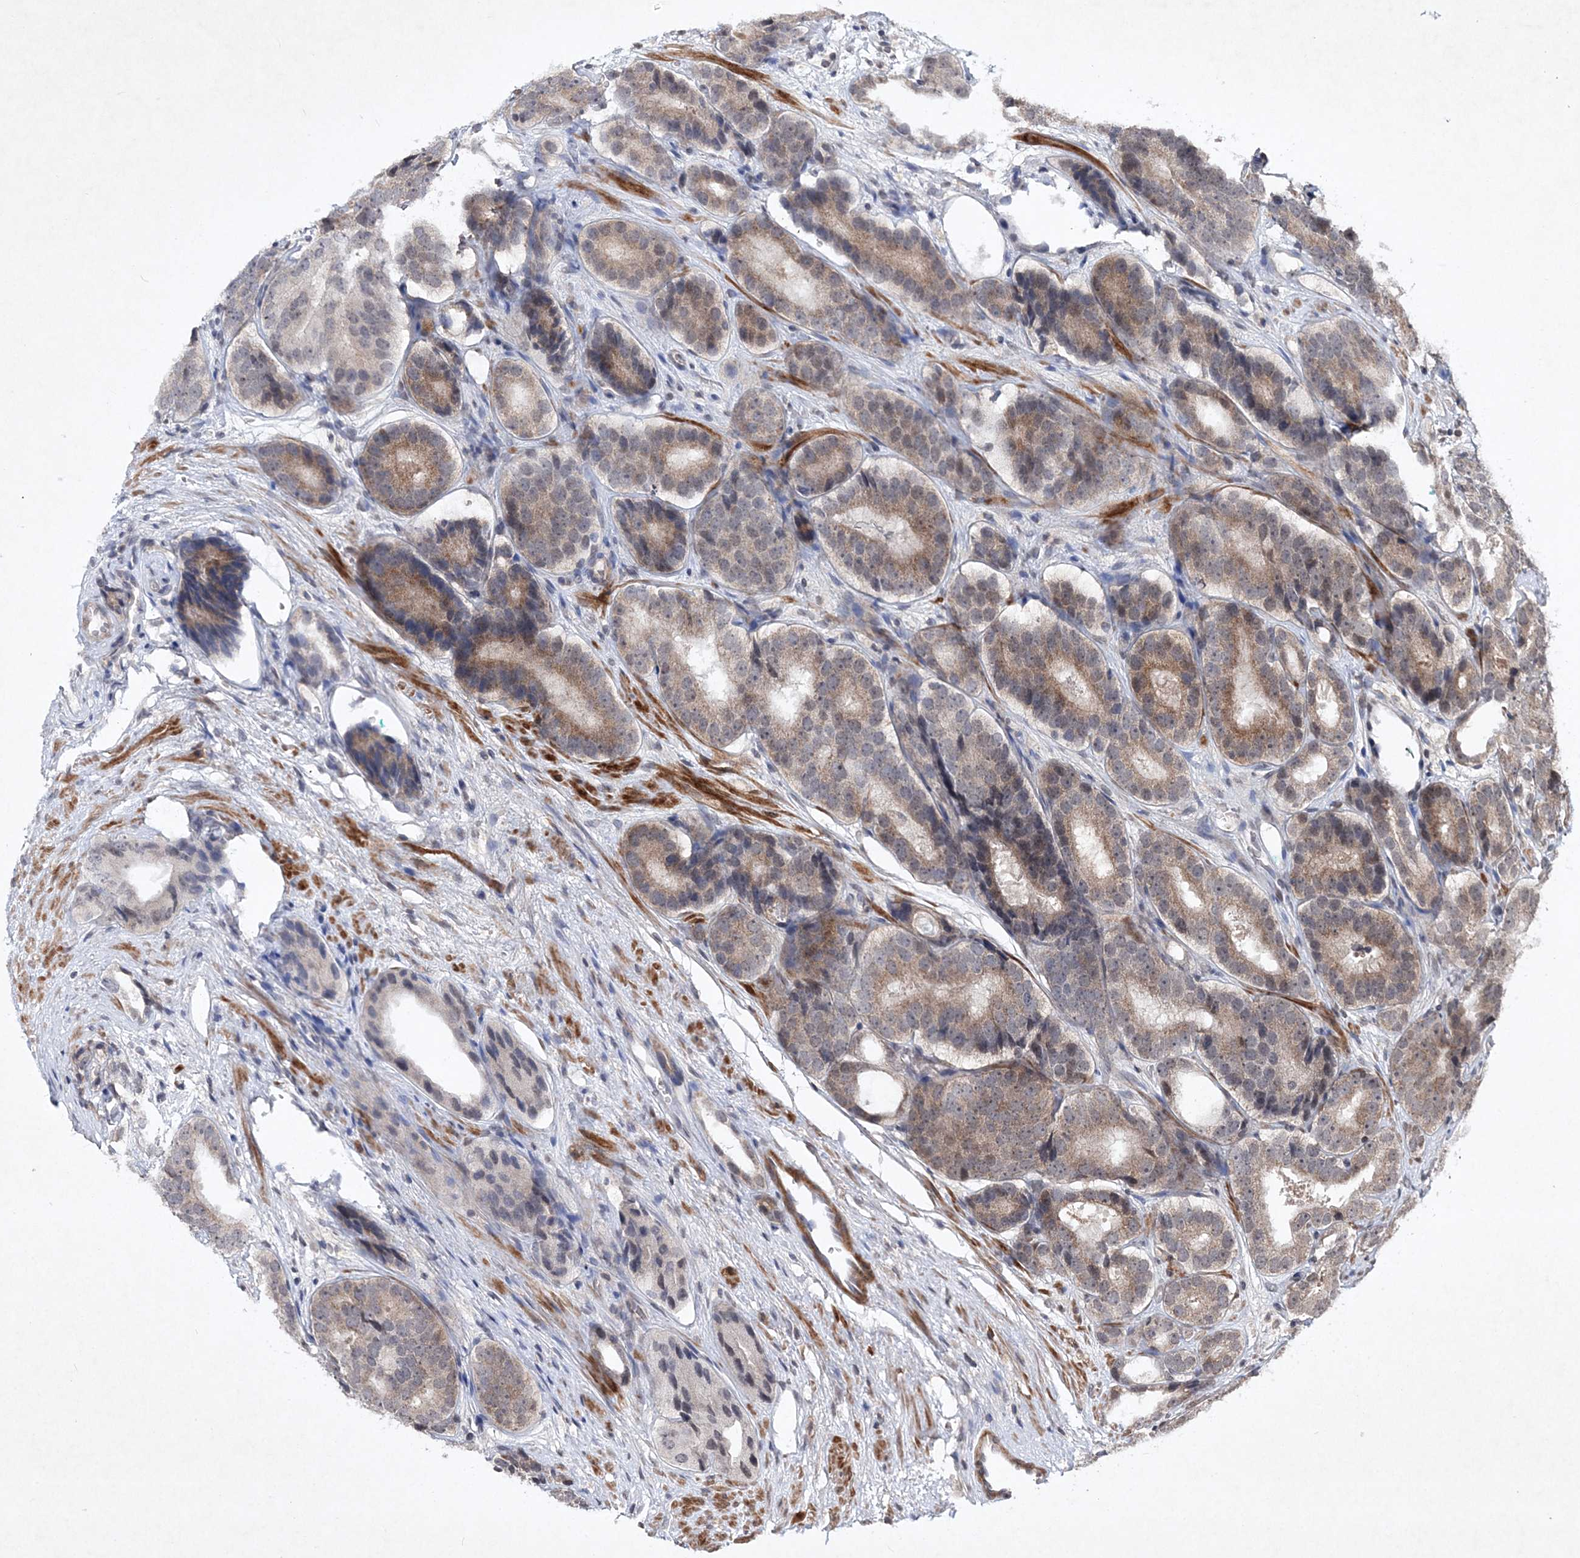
{"staining": {"intensity": "moderate", "quantity": "25%-75%", "location": "cytoplasmic/membranous,nuclear"}, "tissue": "prostate cancer", "cell_type": "Tumor cells", "image_type": "cancer", "snomed": [{"axis": "morphology", "description": "Adenocarcinoma, High grade"}, {"axis": "topography", "description": "Prostate"}], "caption": "Immunohistochemical staining of prostate cancer exhibits medium levels of moderate cytoplasmic/membranous and nuclear protein expression in about 25%-75% of tumor cells. (DAB (3,3'-diaminobenzidine) IHC, brown staining for protein, blue staining for nuclei).", "gene": "SOWAHB", "patient": {"sex": "male", "age": 56}}